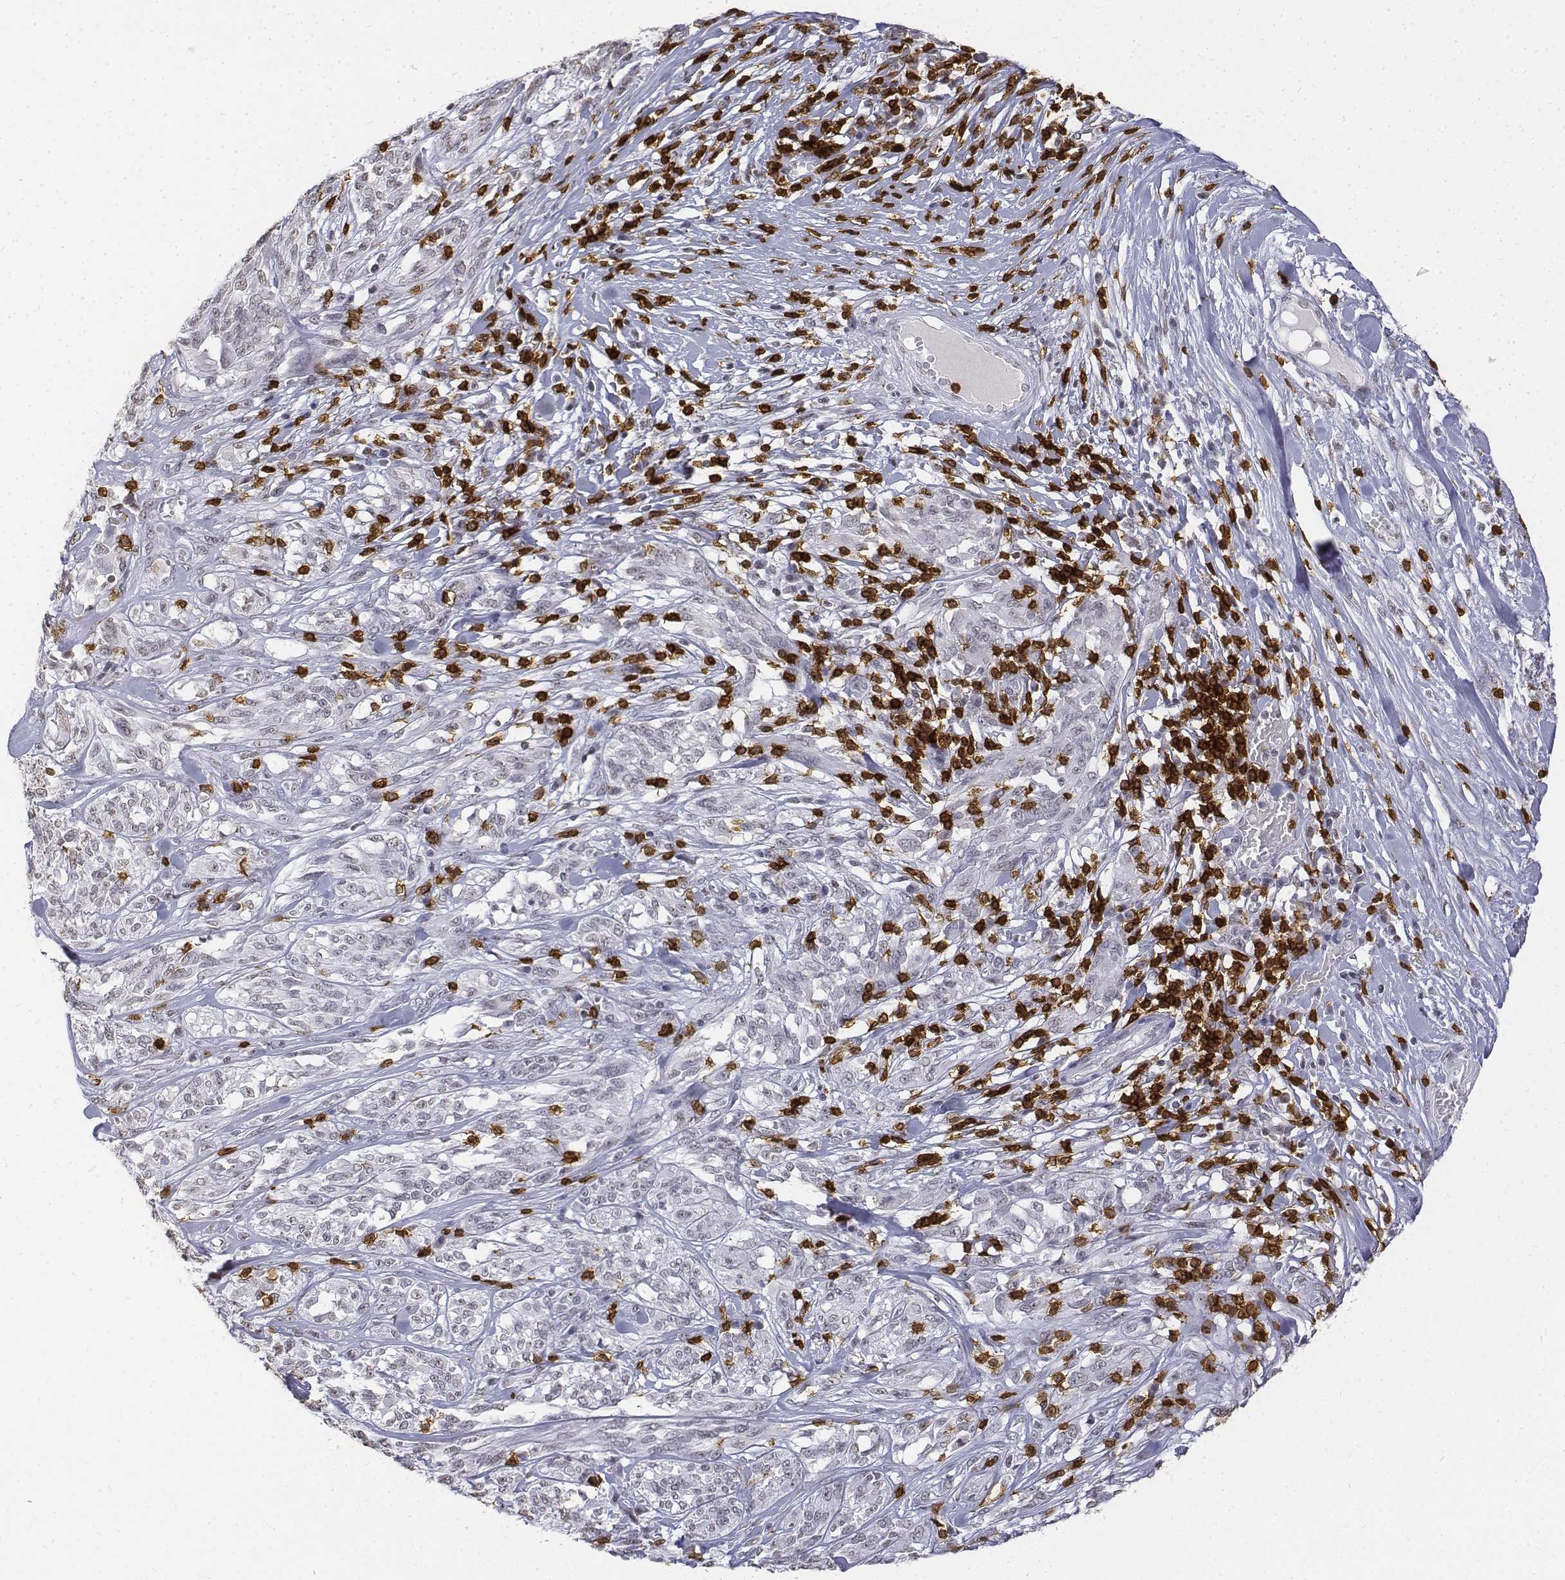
{"staining": {"intensity": "negative", "quantity": "none", "location": "none"}, "tissue": "melanoma", "cell_type": "Tumor cells", "image_type": "cancer", "snomed": [{"axis": "morphology", "description": "Malignant melanoma, NOS"}, {"axis": "topography", "description": "Skin"}], "caption": "Photomicrograph shows no significant protein expression in tumor cells of malignant melanoma.", "gene": "CD3E", "patient": {"sex": "female", "age": 91}}